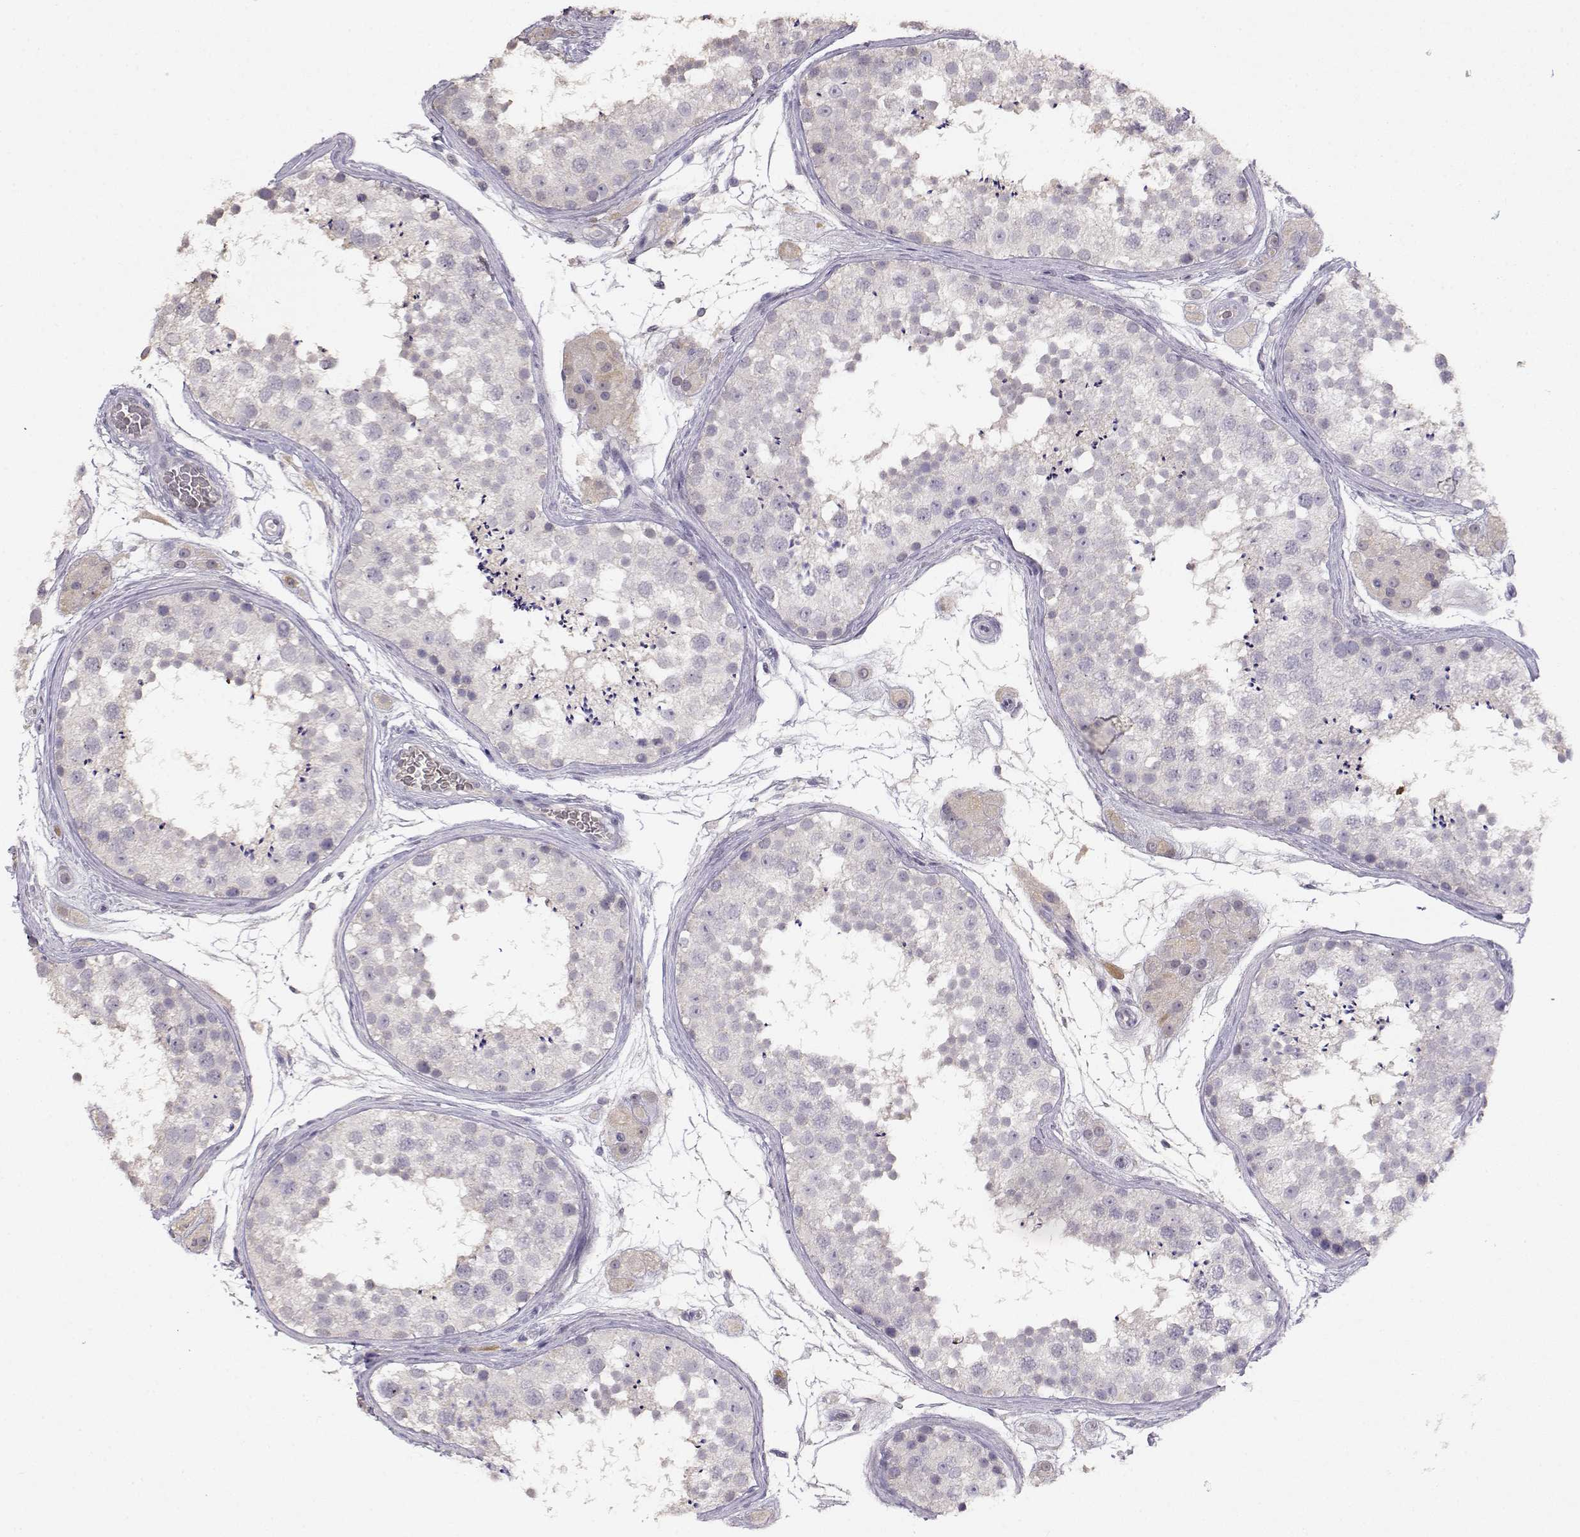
{"staining": {"intensity": "negative", "quantity": "none", "location": "none"}, "tissue": "testis", "cell_type": "Cells in seminiferous ducts", "image_type": "normal", "snomed": [{"axis": "morphology", "description": "Normal tissue, NOS"}, {"axis": "topography", "description": "Testis"}], "caption": "A high-resolution micrograph shows immunohistochemistry (IHC) staining of unremarkable testis, which displays no significant staining in cells in seminiferous ducts. (DAB immunohistochemistry (IHC) visualized using brightfield microscopy, high magnification).", "gene": "TACR1", "patient": {"sex": "male", "age": 41}}